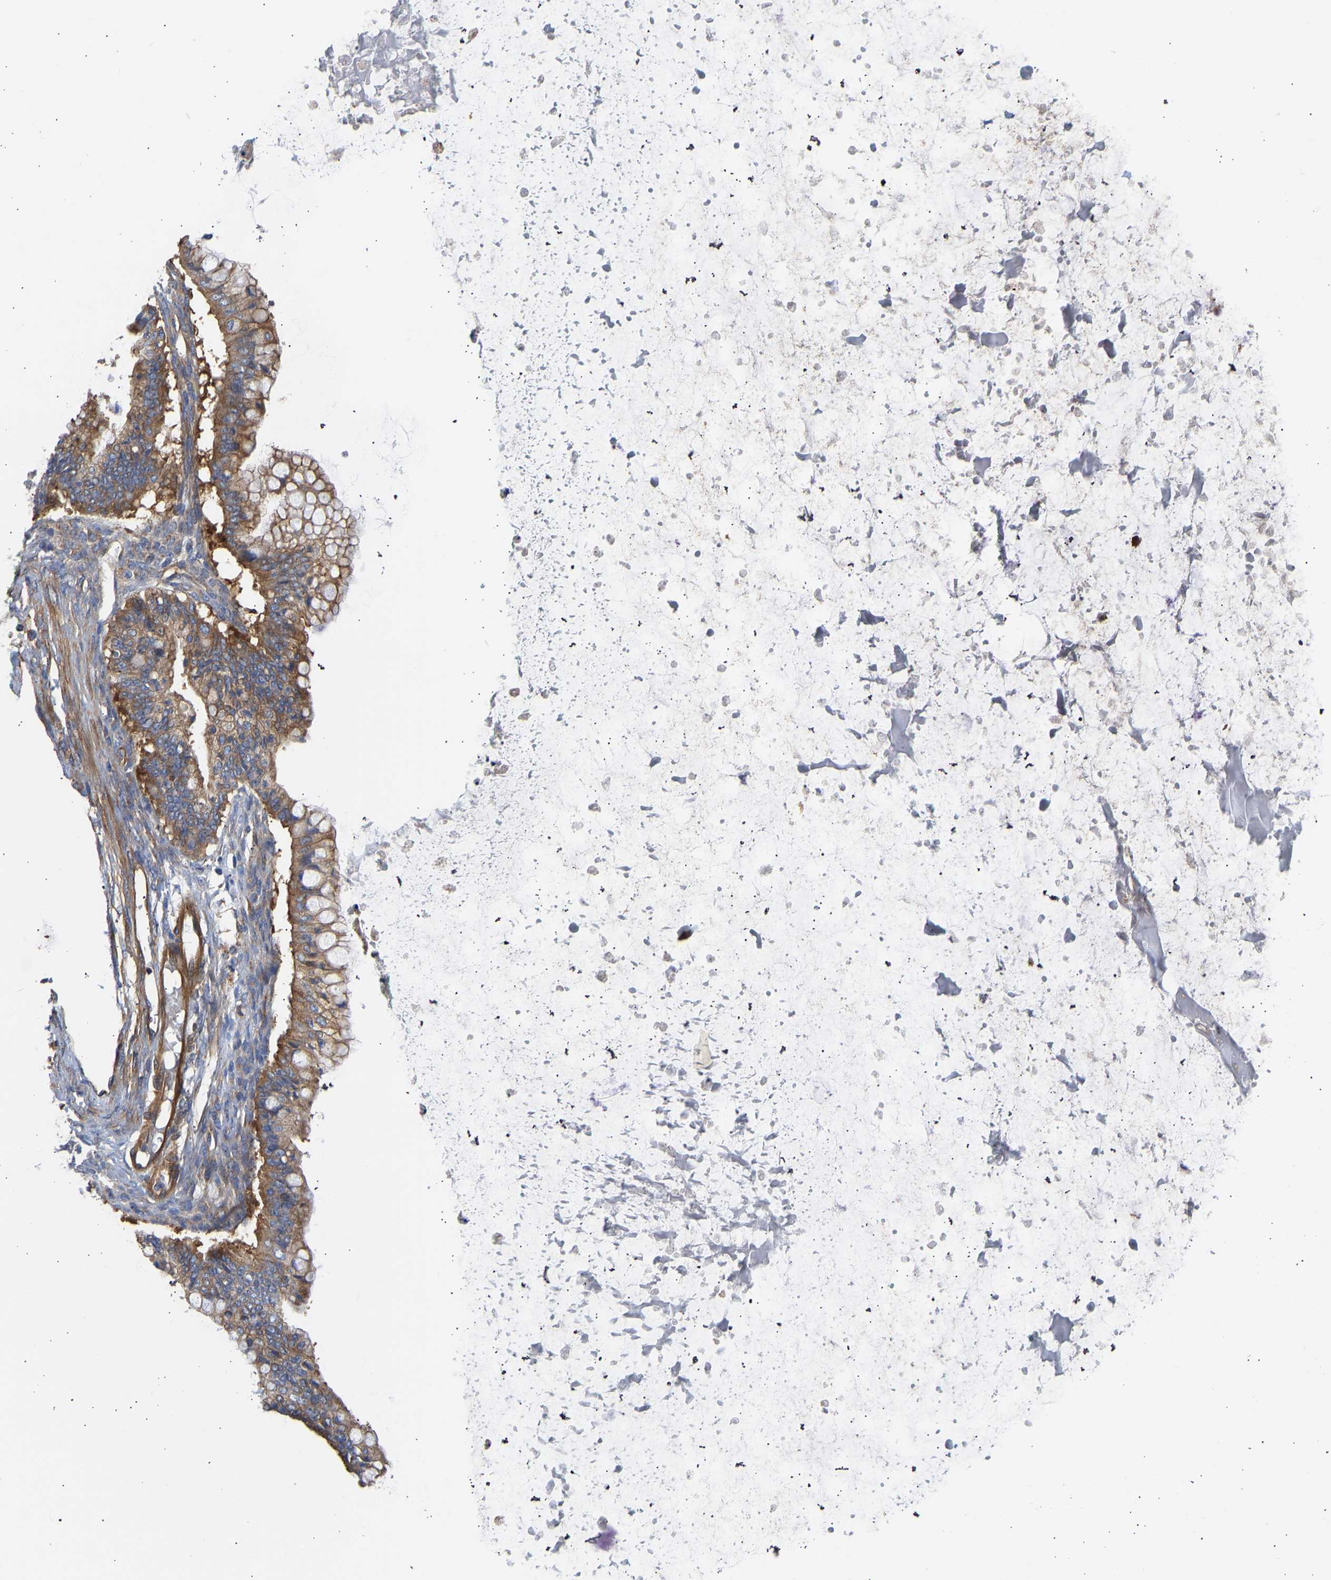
{"staining": {"intensity": "moderate", "quantity": ">75%", "location": "cytoplasmic/membranous"}, "tissue": "ovarian cancer", "cell_type": "Tumor cells", "image_type": "cancer", "snomed": [{"axis": "morphology", "description": "Cystadenocarcinoma, mucinous, NOS"}, {"axis": "topography", "description": "Ovary"}], "caption": "IHC image of mucinous cystadenocarcinoma (ovarian) stained for a protein (brown), which displays medium levels of moderate cytoplasmic/membranous staining in approximately >75% of tumor cells.", "gene": "MYO1C", "patient": {"sex": "female", "age": 57}}